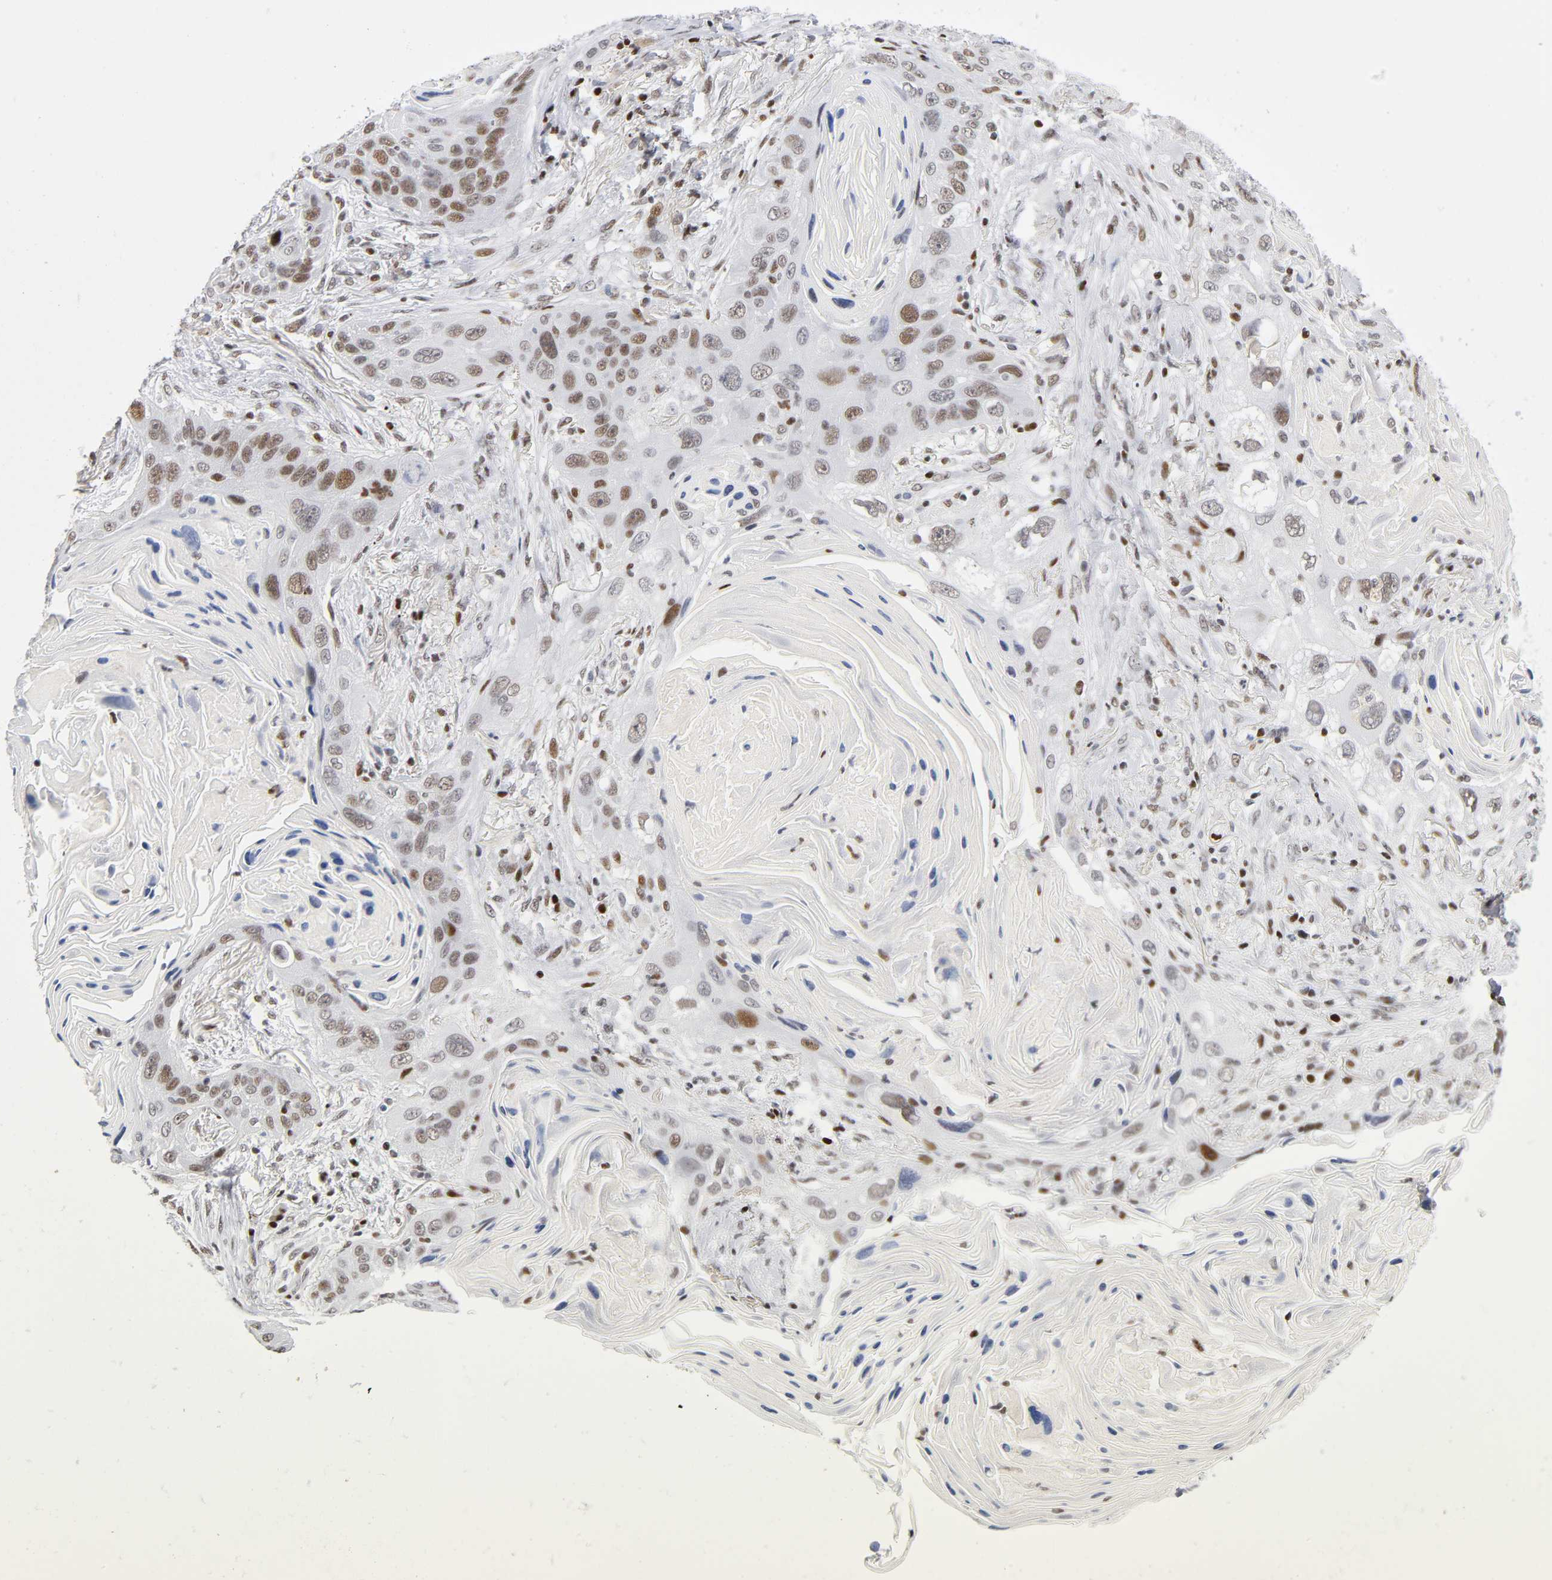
{"staining": {"intensity": "moderate", "quantity": ">75%", "location": "nuclear"}, "tissue": "lung cancer", "cell_type": "Tumor cells", "image_type": "cancer", "snomed": [{"axis": "morphology", "description": "Squamous cell carcinoma, NOS"}, {"axis": "topography", "description": "Lung"}], "caption": "Immunohistochemical staining of lung cancer (squamous cell carcinoma) reveals moderate nuclear protein positivity in about >75% of tumor cells. (Brightfield microscopy of DAB IHC at high magnification).", "gene": "SP3", "patient": {"sex": "female", "age": 67}}